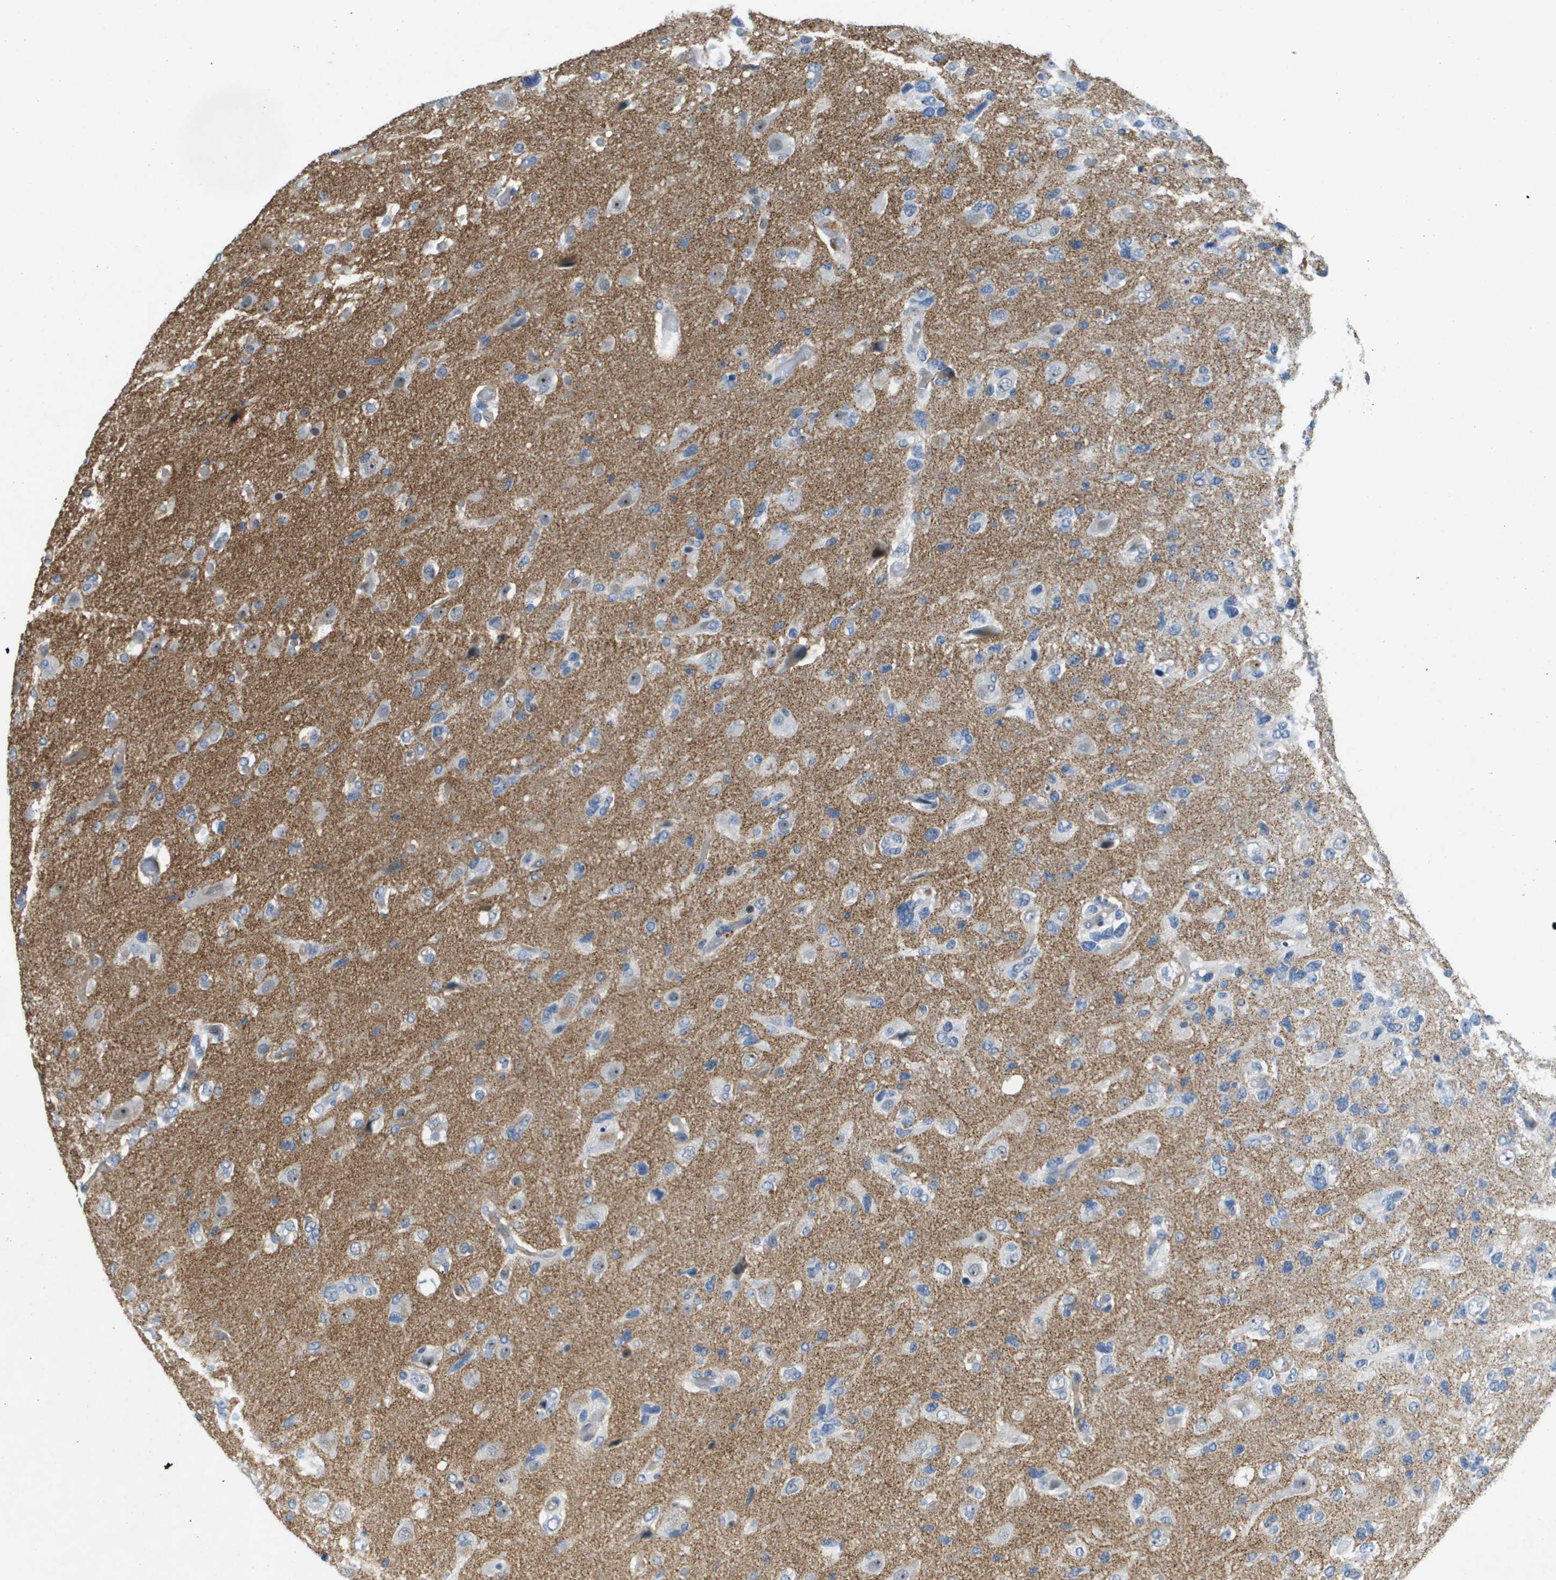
{"staining": {"intensity": "negative", "quantity": "none", "location": "none"}, "tissue": "glioma", "cell_type": "Tumor cells", "image_type": "cancer", "snomed": [{"axis": "morphology", "description": "Glioma, malignant, High grade"}, {"axis": "topography", "description": "Brain"}], "caption": "This is an IHC histopathology image of glioma. There is no staining in tumor cells.", "gene": "ITGA6", "patient": {"sex": "female", "age": 58}}